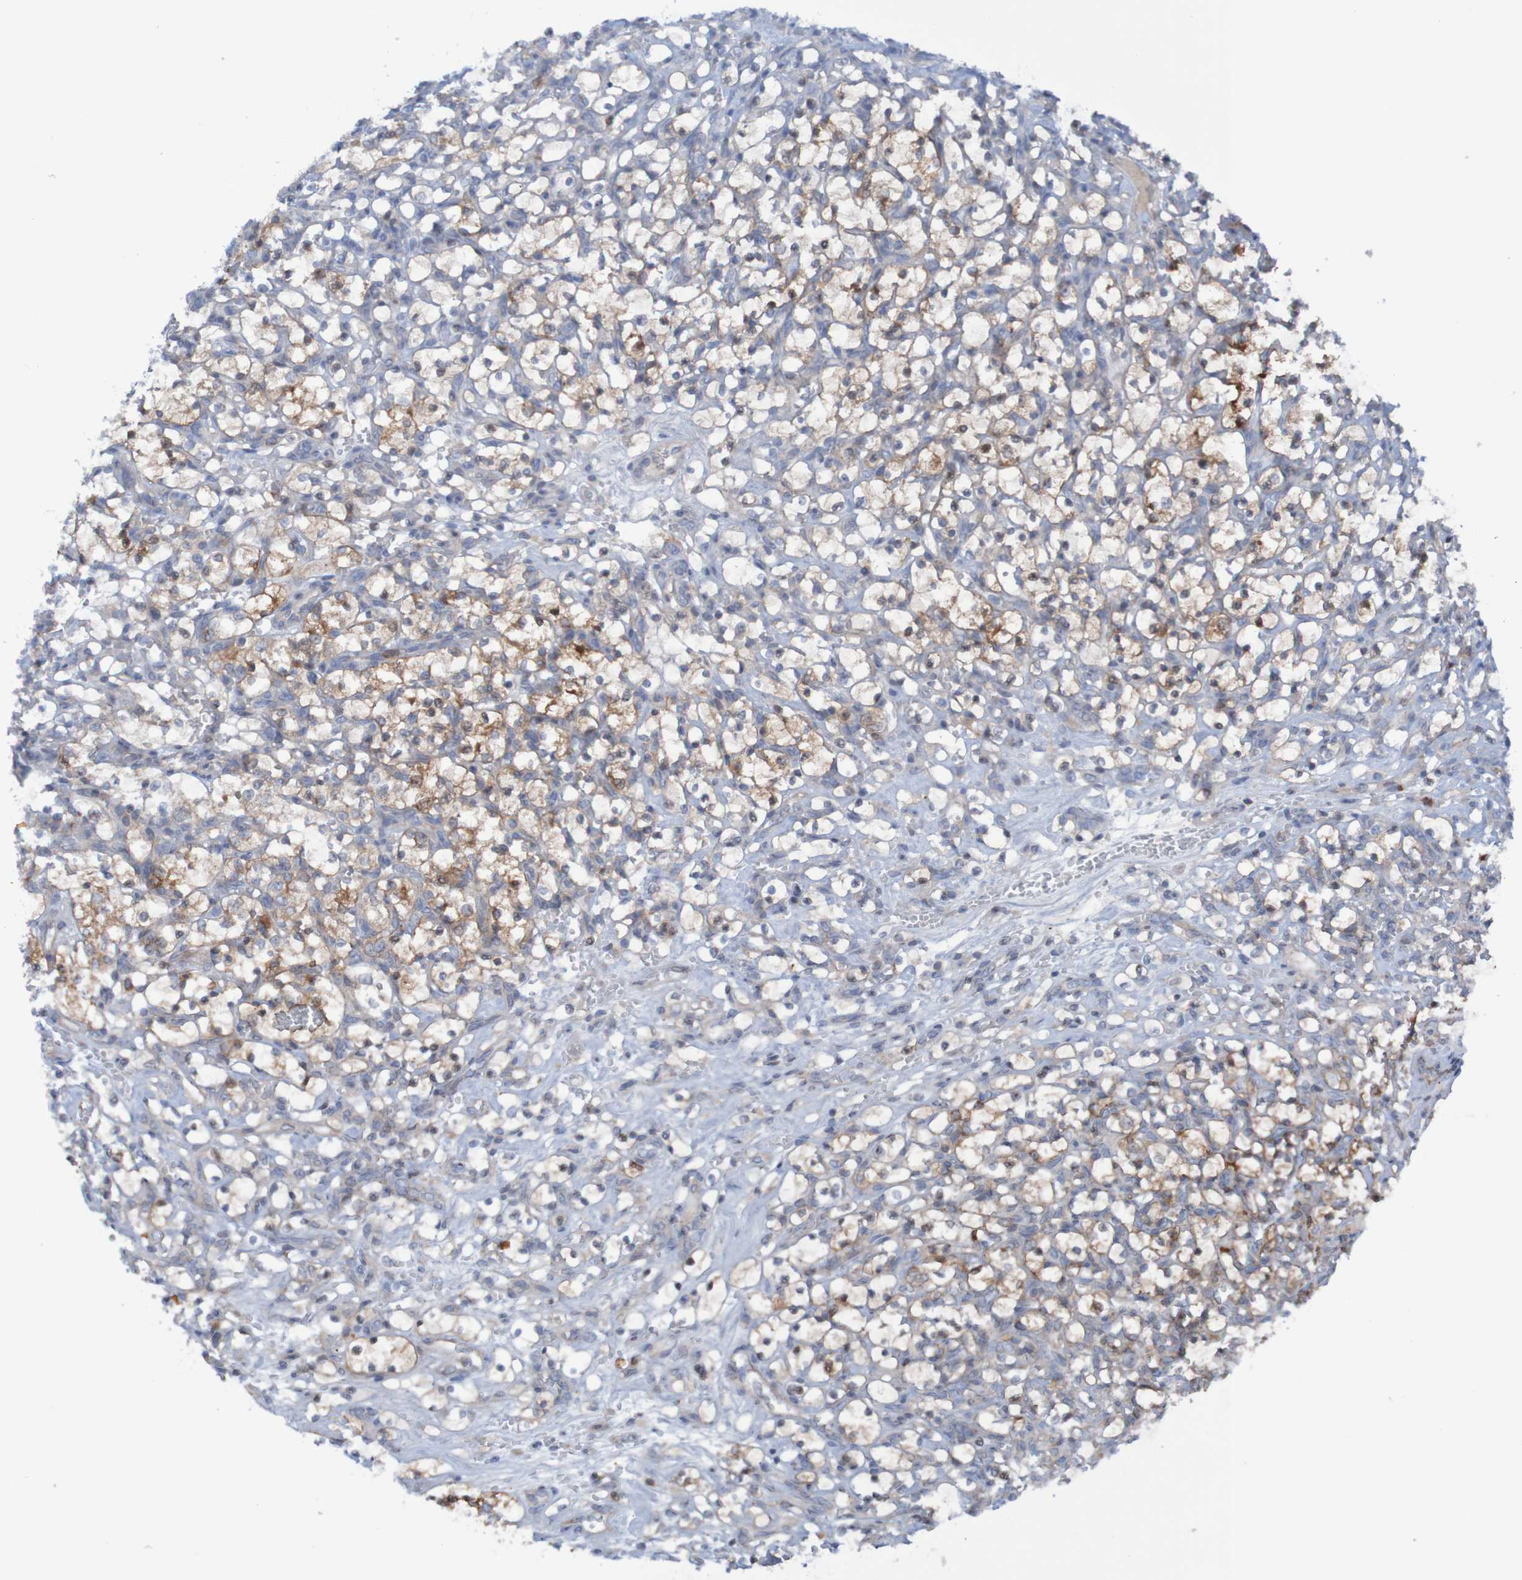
{"staining": {"intensity": "moderate", "quantity": "25%-75%", "location": "cytoplasmic/membranous"}, "tissue": "renal cancer", "cell_type": "Tumor cells", "image_type": "cancer", "snomed": [{"axis": "morphology", "description": "Adenocarcinoma, NOS"}, {"axis": "topography", "description": "Kidney"}], "caption": "Protein expression analysis of human adenocarcinoma (renal) reveals moderate cytoplasmic/membranous staining in about 25%-75% of tumor cells. The staining was performed using DAB (3,3'-diaminobenzidine) to visualize the protein expression in brown, while the nuclei were stained in blue with hematoxylin (Magnification: 20x).", "gene": "ANGPT4", "patient": {"sex": "female", "age": 69}}